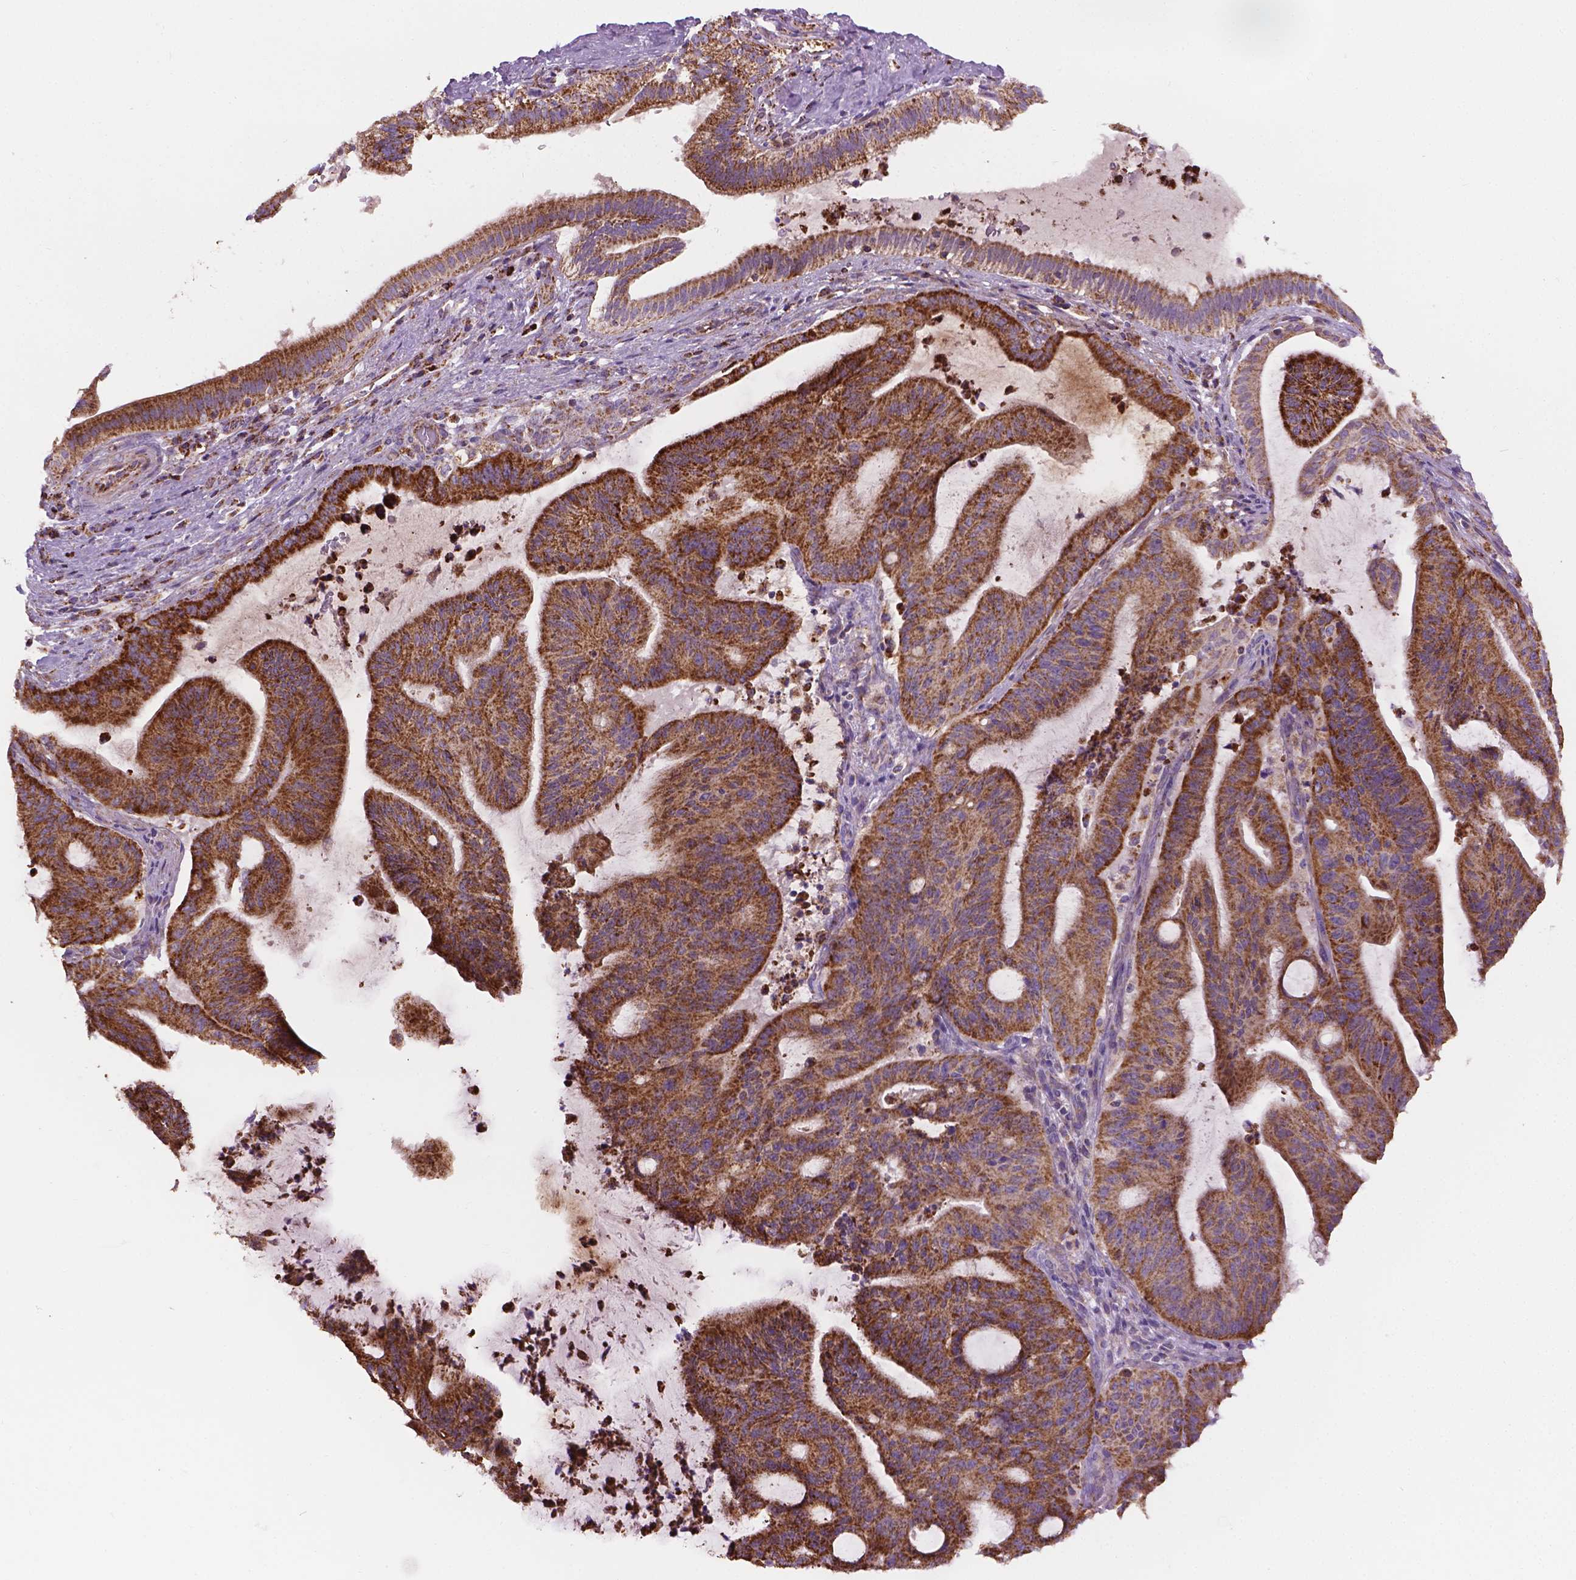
{"staining": {"intensity": "strong", "quantity": ">75%", "location": "cytoplasmic/membranous"}, "tissue": "liver cancer", "cell_type": "Tumor cells", "image_type": "cancer", "snomed": [{"axis": "morphology", "description": "Cholangiocarcinoma"}, {"axis": "topography", "description": "Liver"}], "caption": "A micrograph of human liver cancer stained for a protein reveals strong cytoplasmic/membranous brown staining in tumor cells.", "gene": "PIBF1", "patient": {"sex": "female", "age": 73}}